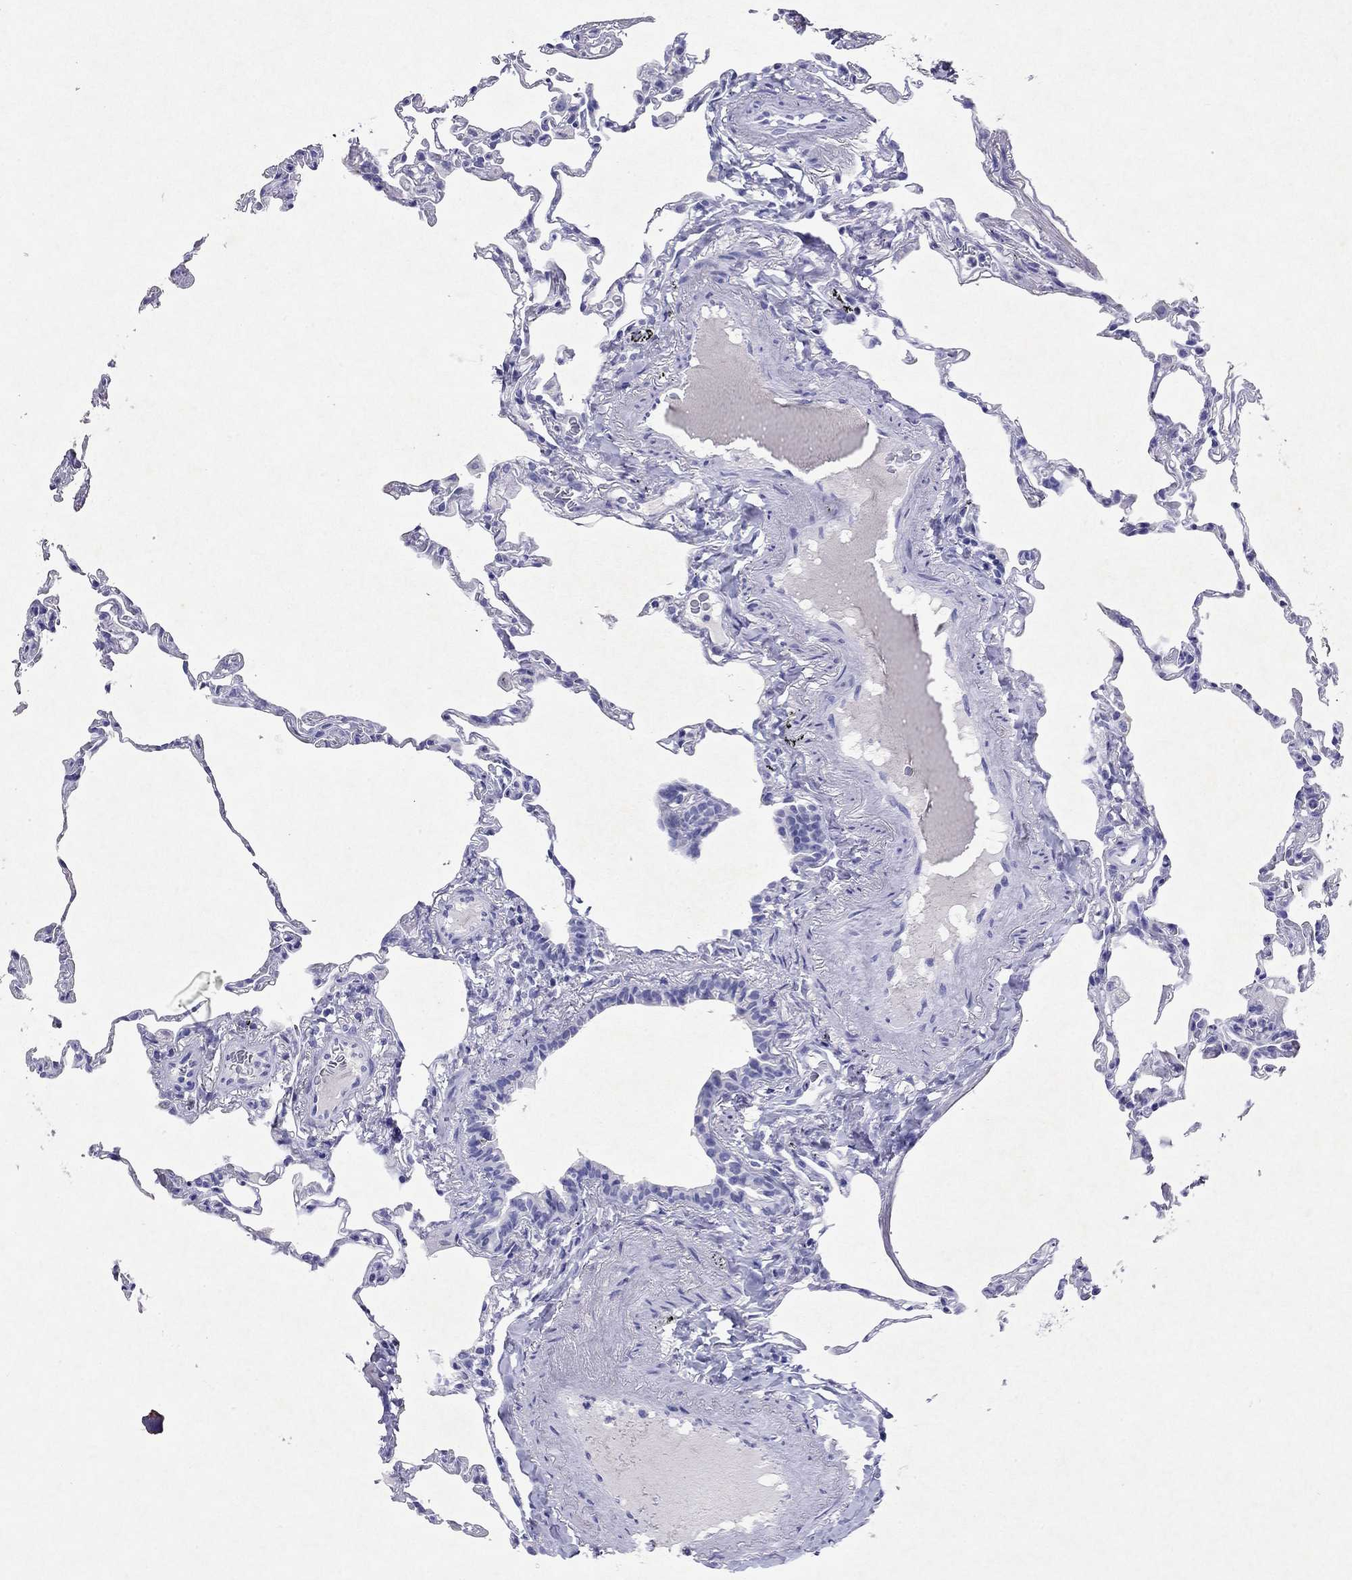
{"staining": {"intensity": "negative", "quantity": "none", "location": "none"}, "tissue": "lung", "cell_type": "Alveolar cells", "image_type": "normal", "snomed": [{"axis": "morphology", "description": "Normal tissue, NOS"}, {"axis": "topography", "description": "Lung"}], "caption": "Lung stained for a protein using immunohistochemistry shows no expression alveolar cells.", "gene": "ARMC12", "patient": {"sex": "female", "age": 57}}